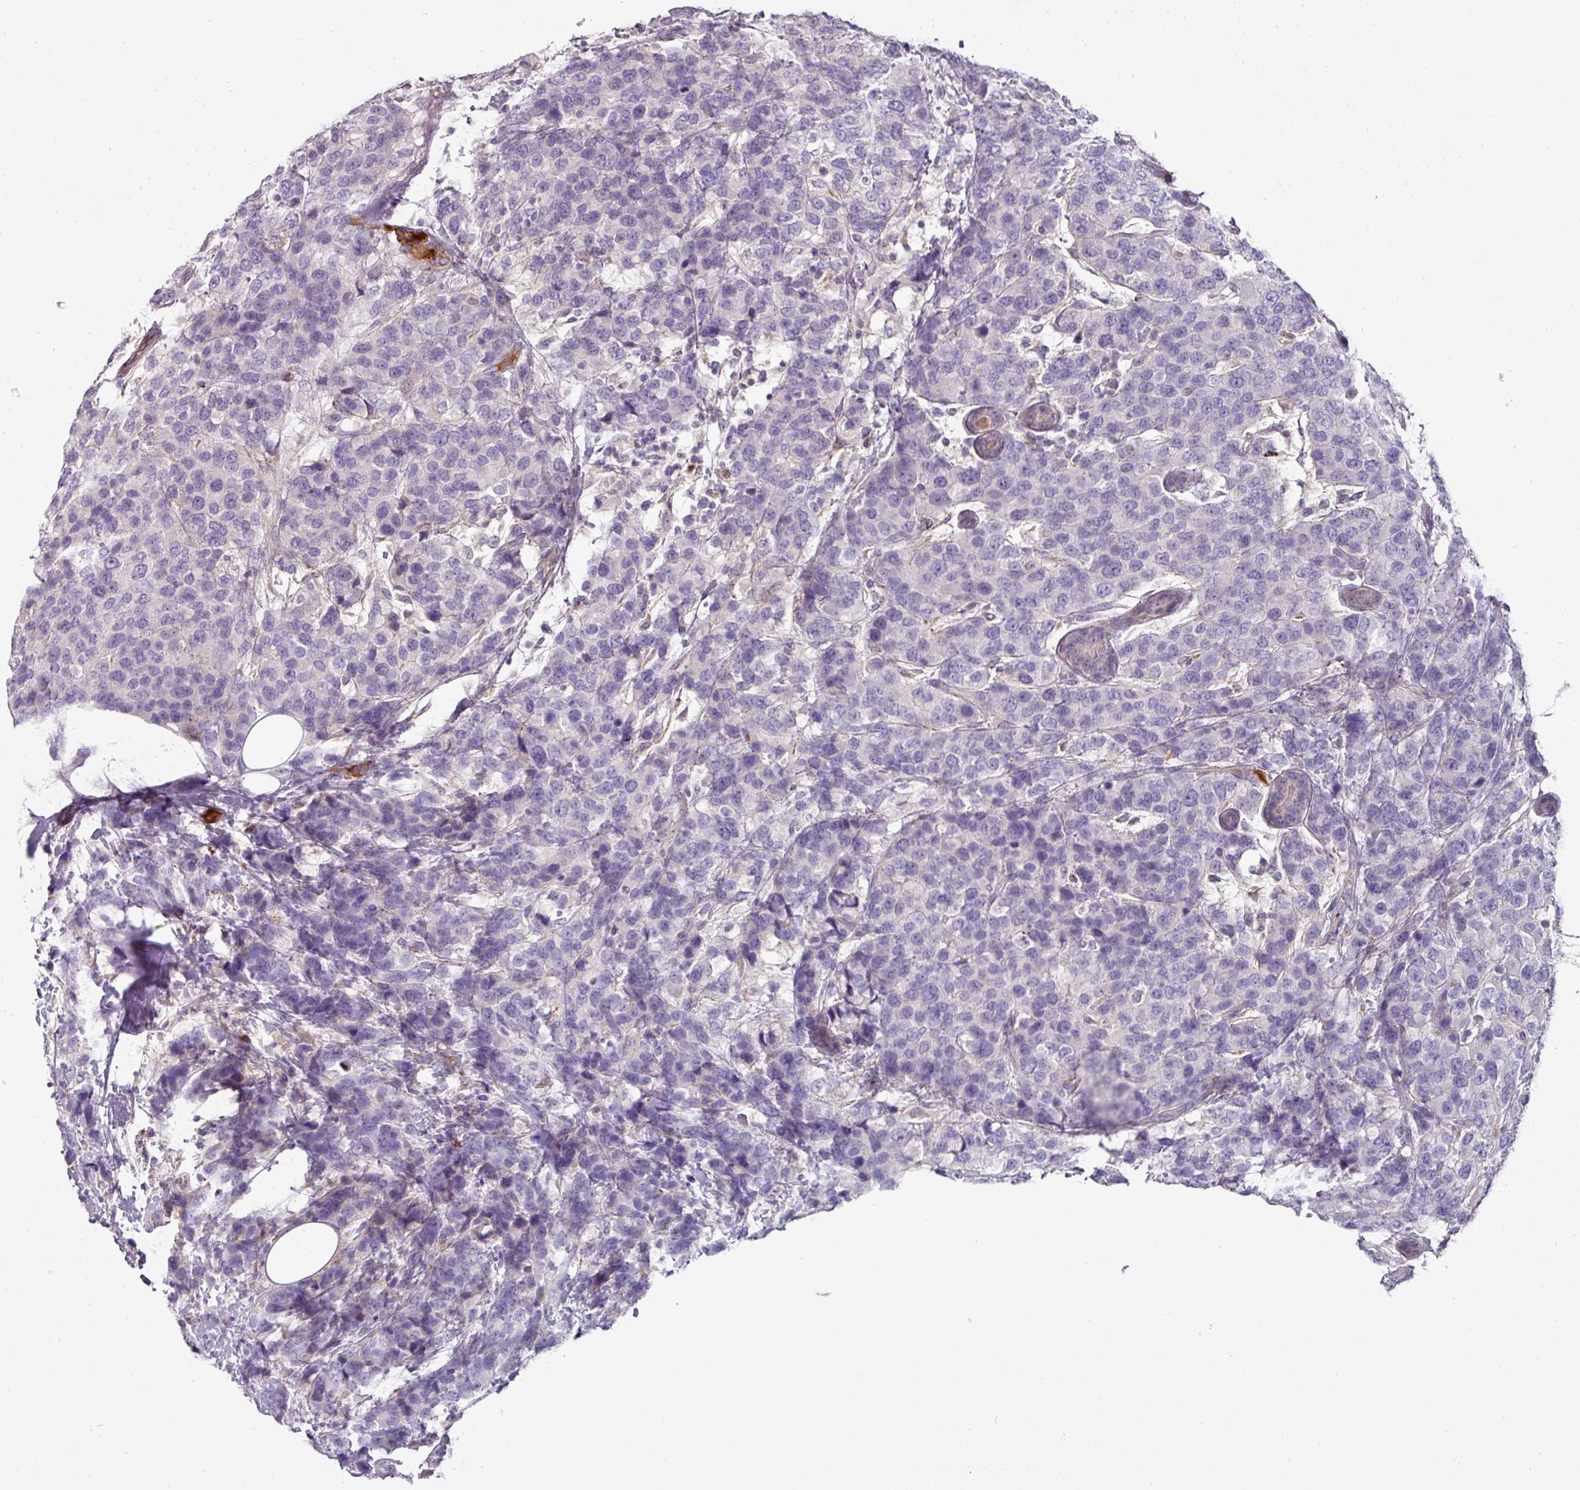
{"staining": {"intensity": "negative", "quantity": "none", "location": "none"}, "tissue": "breast cancer", "cell_type": "Tumor cells", "image_type": "cancer", "snomed": [{"axis": "morphology", "description": "Lobular carcinoma"}, {"axis": "topography", "description": "Breast"}], "caption": "Photomicrograph shows no significant protein positivity in tumor cells of breast cancer.", "gene": "CCZ1", "patient": {"sex": "female", "age": 59}}